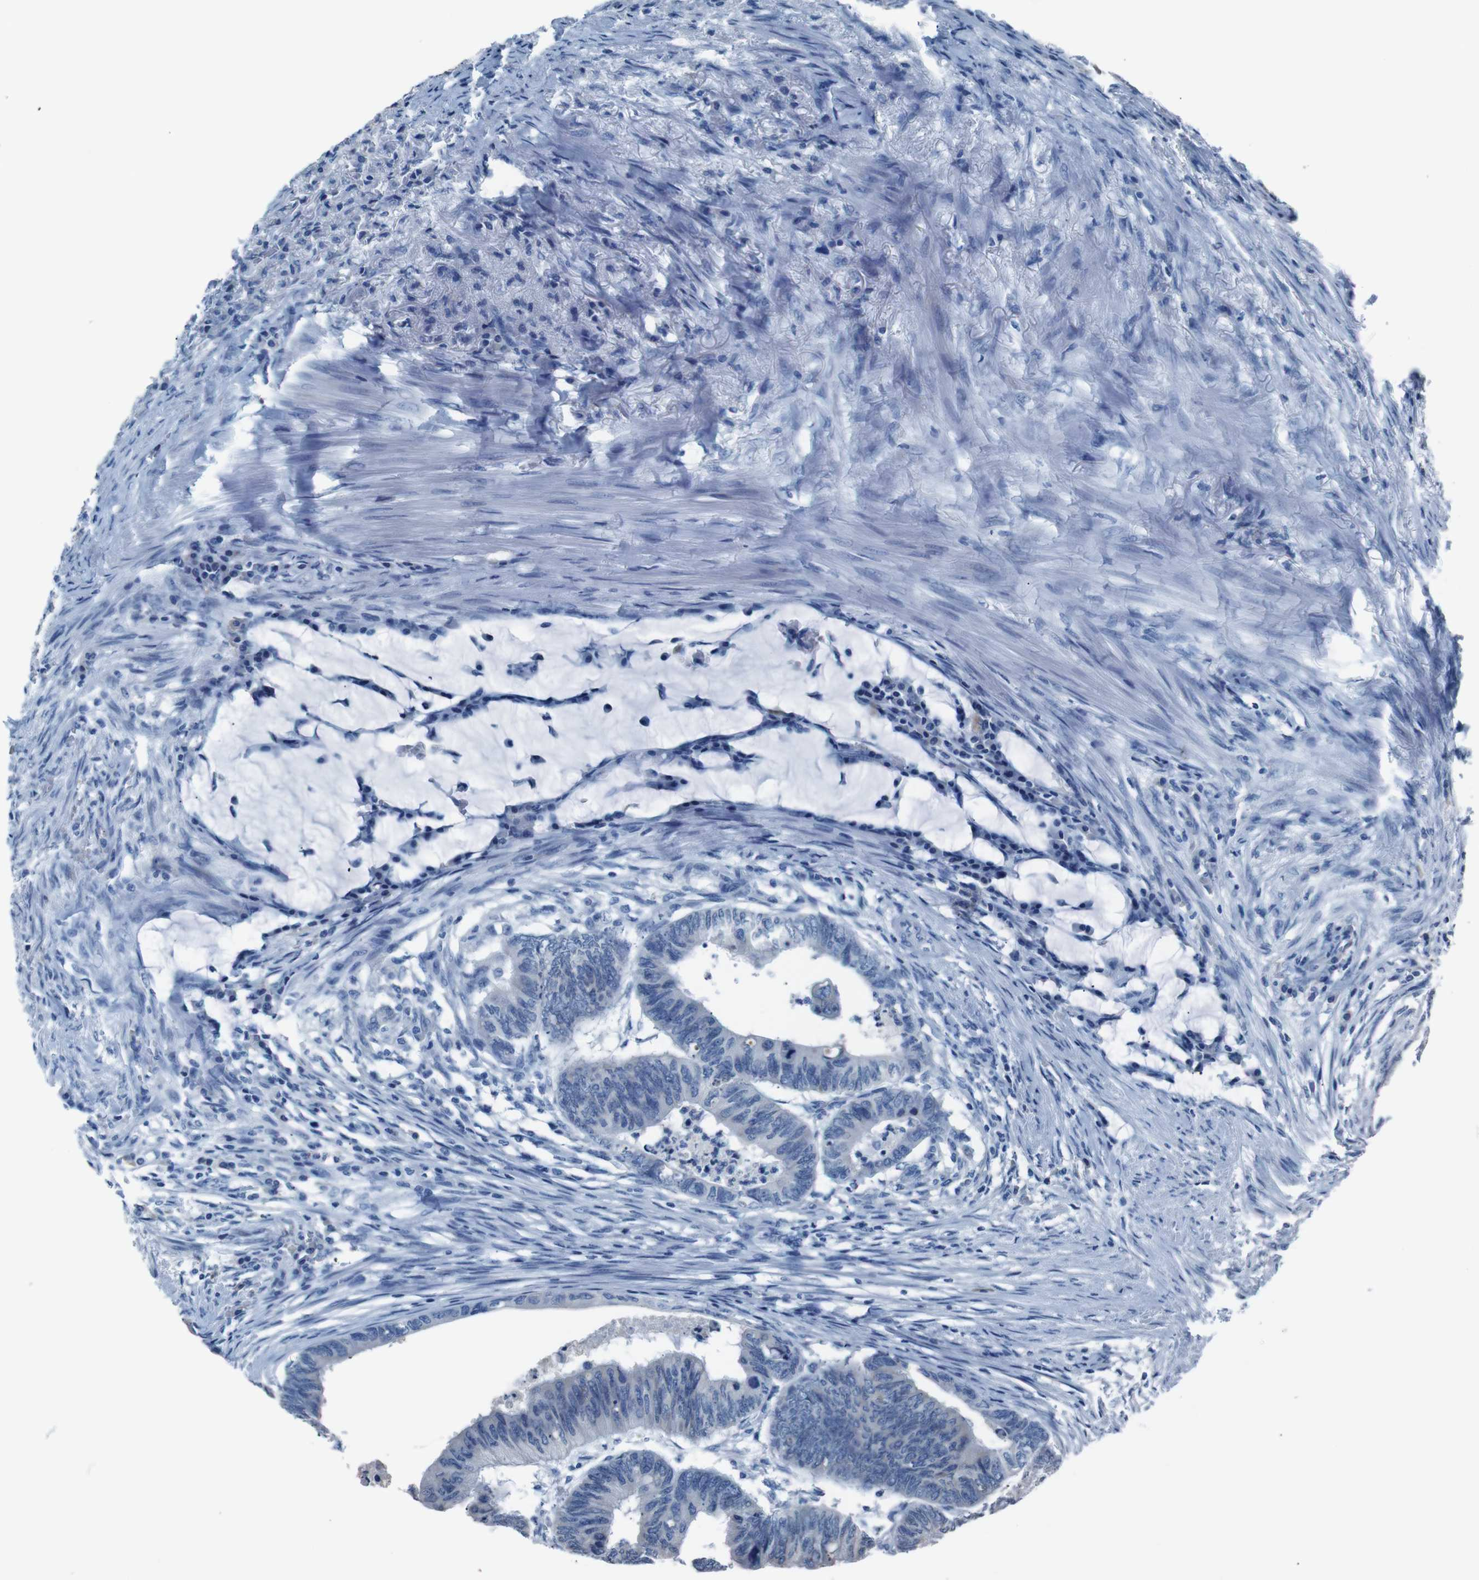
{"staining": {"intensity": "weak", "quantity": "<25%", "location": "cytoplasmic/membranous"}, "tissue": "colorectal cancer", "cell_type": "Tumor cells", "image_type": "cancer", "snomed": [{"axis": "morphology", "description": "Normal tissue, NOS"}, {"axis": "morphology", "description": "Adenocarcinoma, NOS"}, {"axis": "topography", "description": "Rectum"}, {"axis": "topography", "description": "Peripheral nerve tissue"}], "caption": "Immunohistochemistry photomicrograph of neoplastic tissue: colorectal cancer stained with DAB exhibits no significant protein staining in tumor cells.", "gene": "SIGMAR1", "patient": {"sex": "male", "age": 92}}